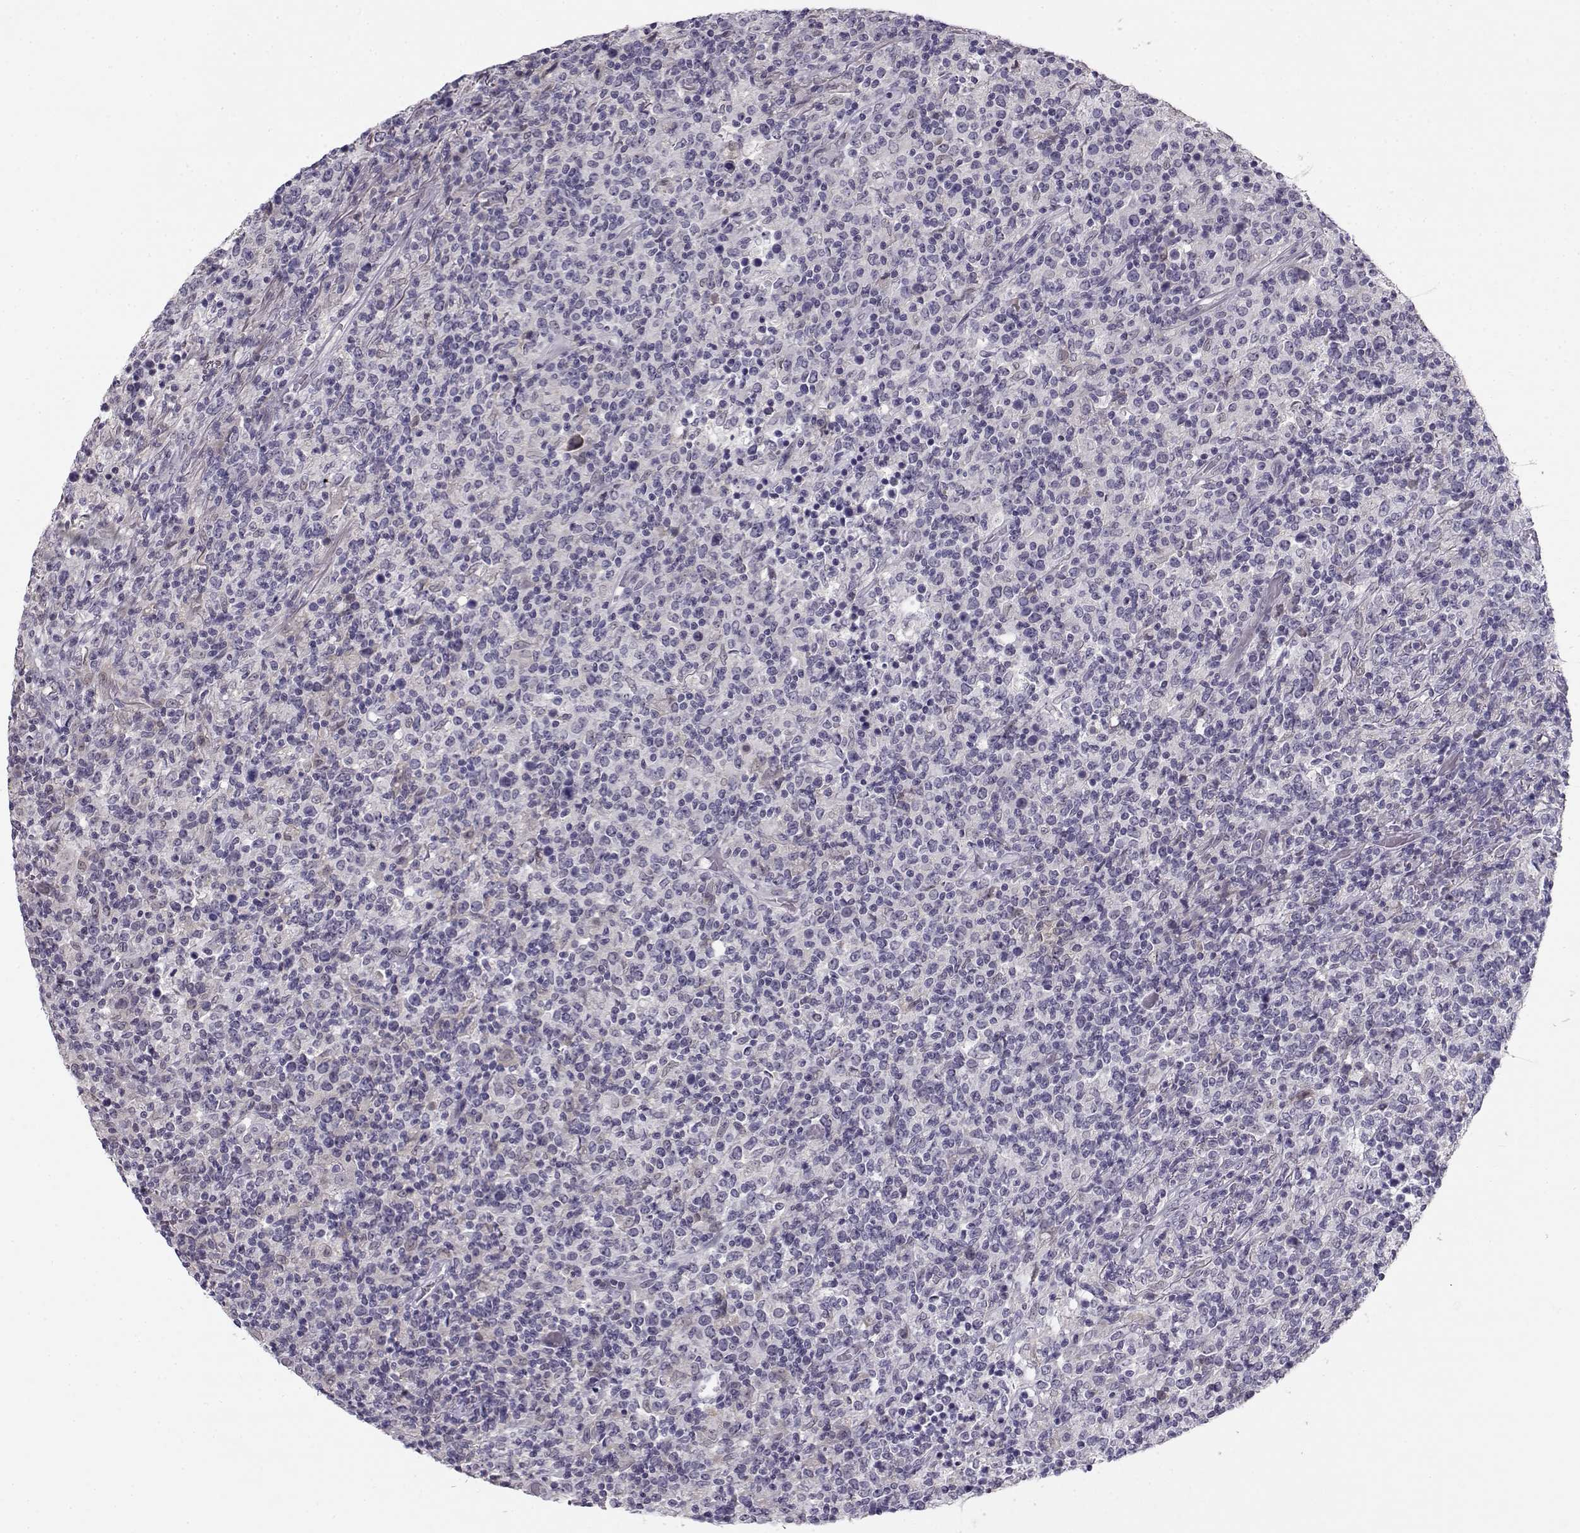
{"staining": {"intensity": "negative", "quantity": "none", "location": "none"}, "tissue": "lymphoma", "cell_type": "Tumor cells", "image_type": "cancer", "snomed": [{"axis": "morphology", "description": "Malignant lymphoma, non-Hodgkin's type, High grade"}, {"axis": "topography", "description": "Lung"}], "caption": "DAB immunohistochemical staining of human lymphoma displays no significant positivity in tumor cells.", "gene": "C16orf86", "patient": {"sex": "male", "age": 79}}